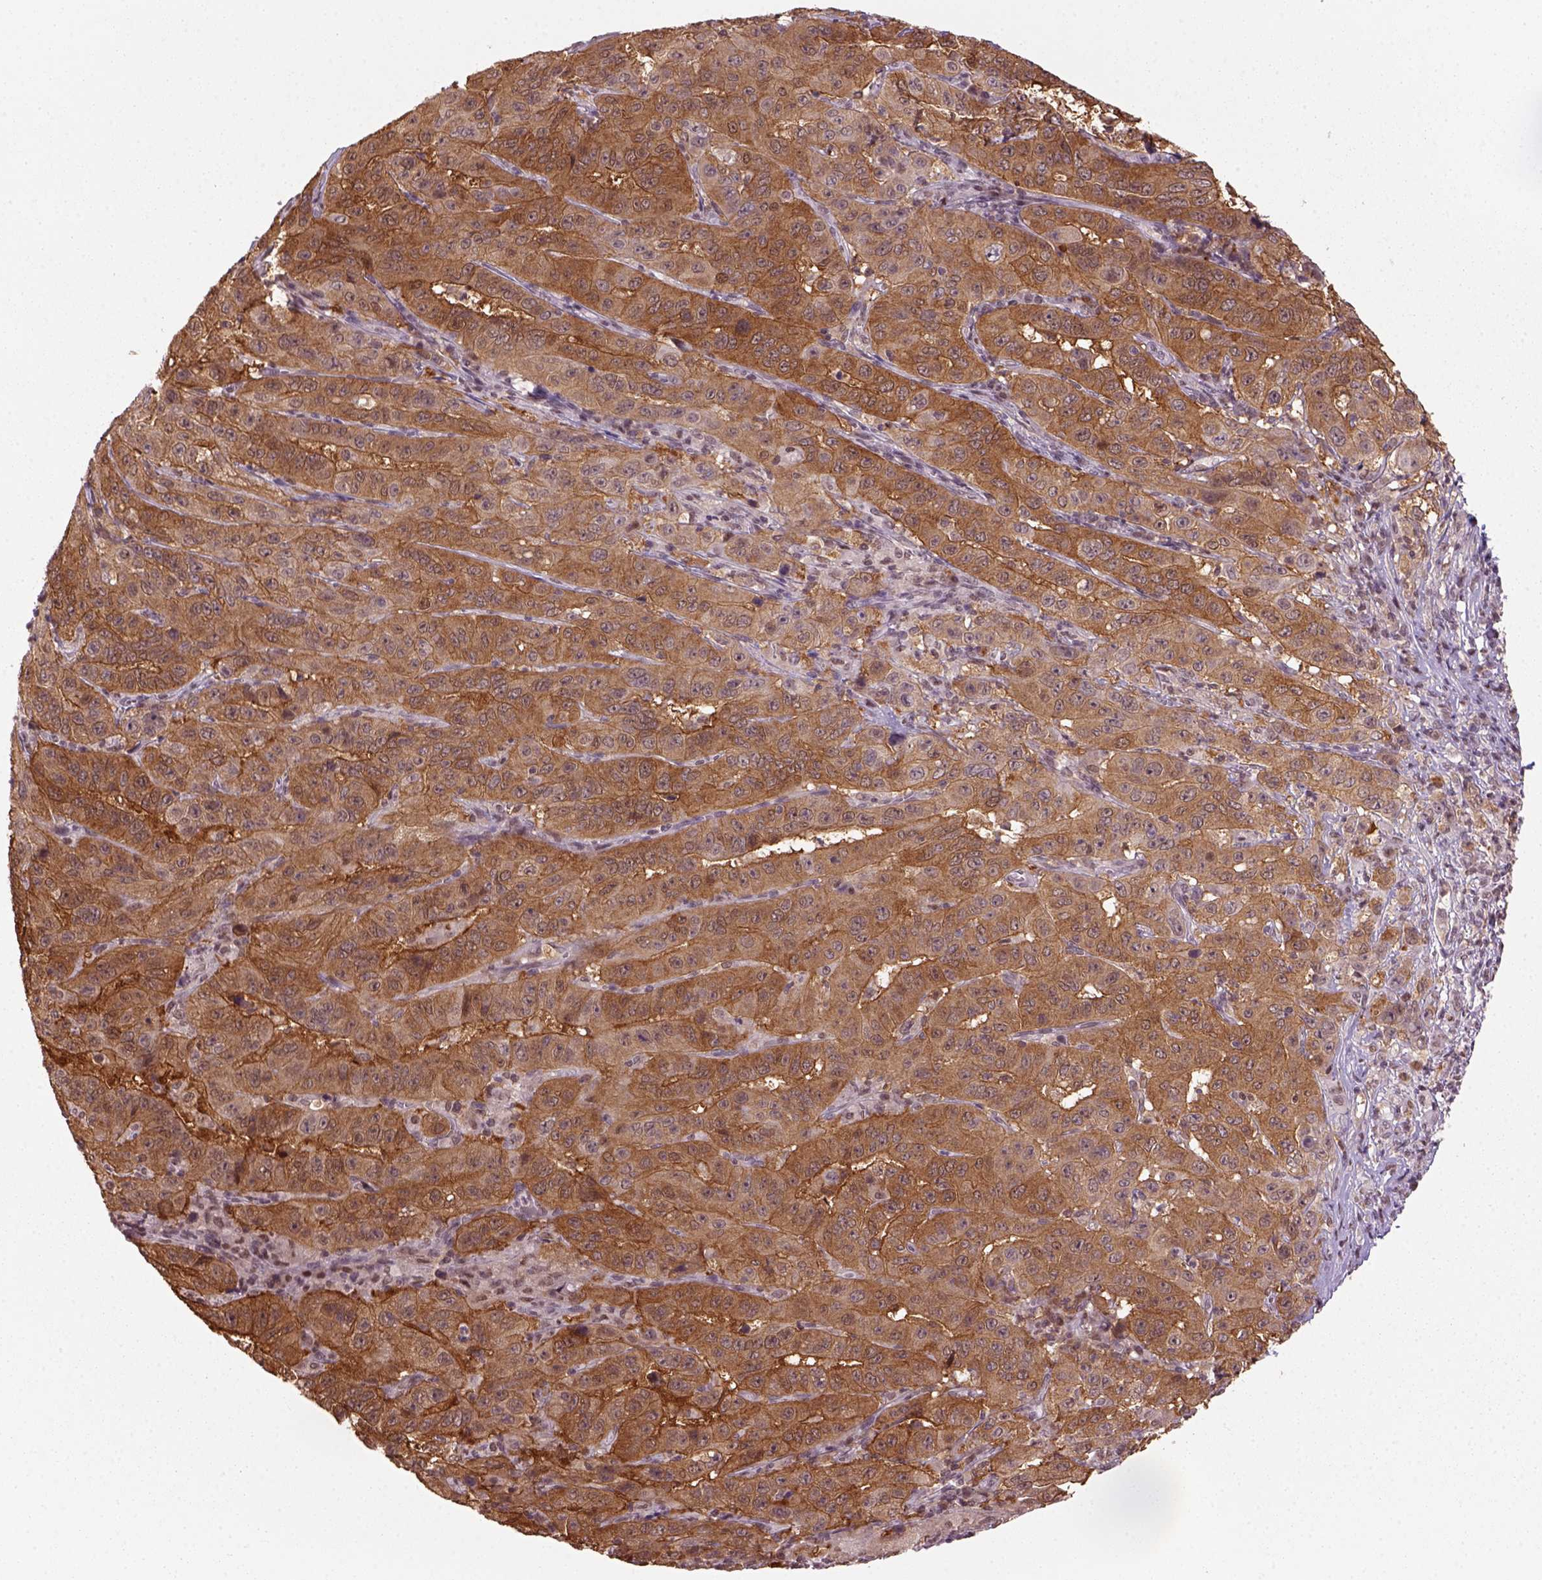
{"staining": {"intensity": "moderate", "quantity": ">75%", "location": "cytoplasmic/membranous"}, "tissue": "pancreatic cancer", "cell_type": "Tumor cells", "image_type": "cancer", "snomed": [{"axis": "morphology", "description": "Adenocarcinoma, NOS"}, {"axis": "topography", "description": "Pancreas"}], "caption": "Immunohistochemistry staining of adenocarcinoma (pancreatic), which shows medium levels of moderate cytoplasmic/membranous positivity in approximately >75% of tumor cells indicating moderate cytoplasmic/membranous protein staining. The staining was performed using DAB (3,3'-diaminobenzidine) (brown) for protein detection and nuclei were counterstained in hematoxylin (blue).", "gene": "GOT1", "patient": {"sex": "male", "age": 63}}